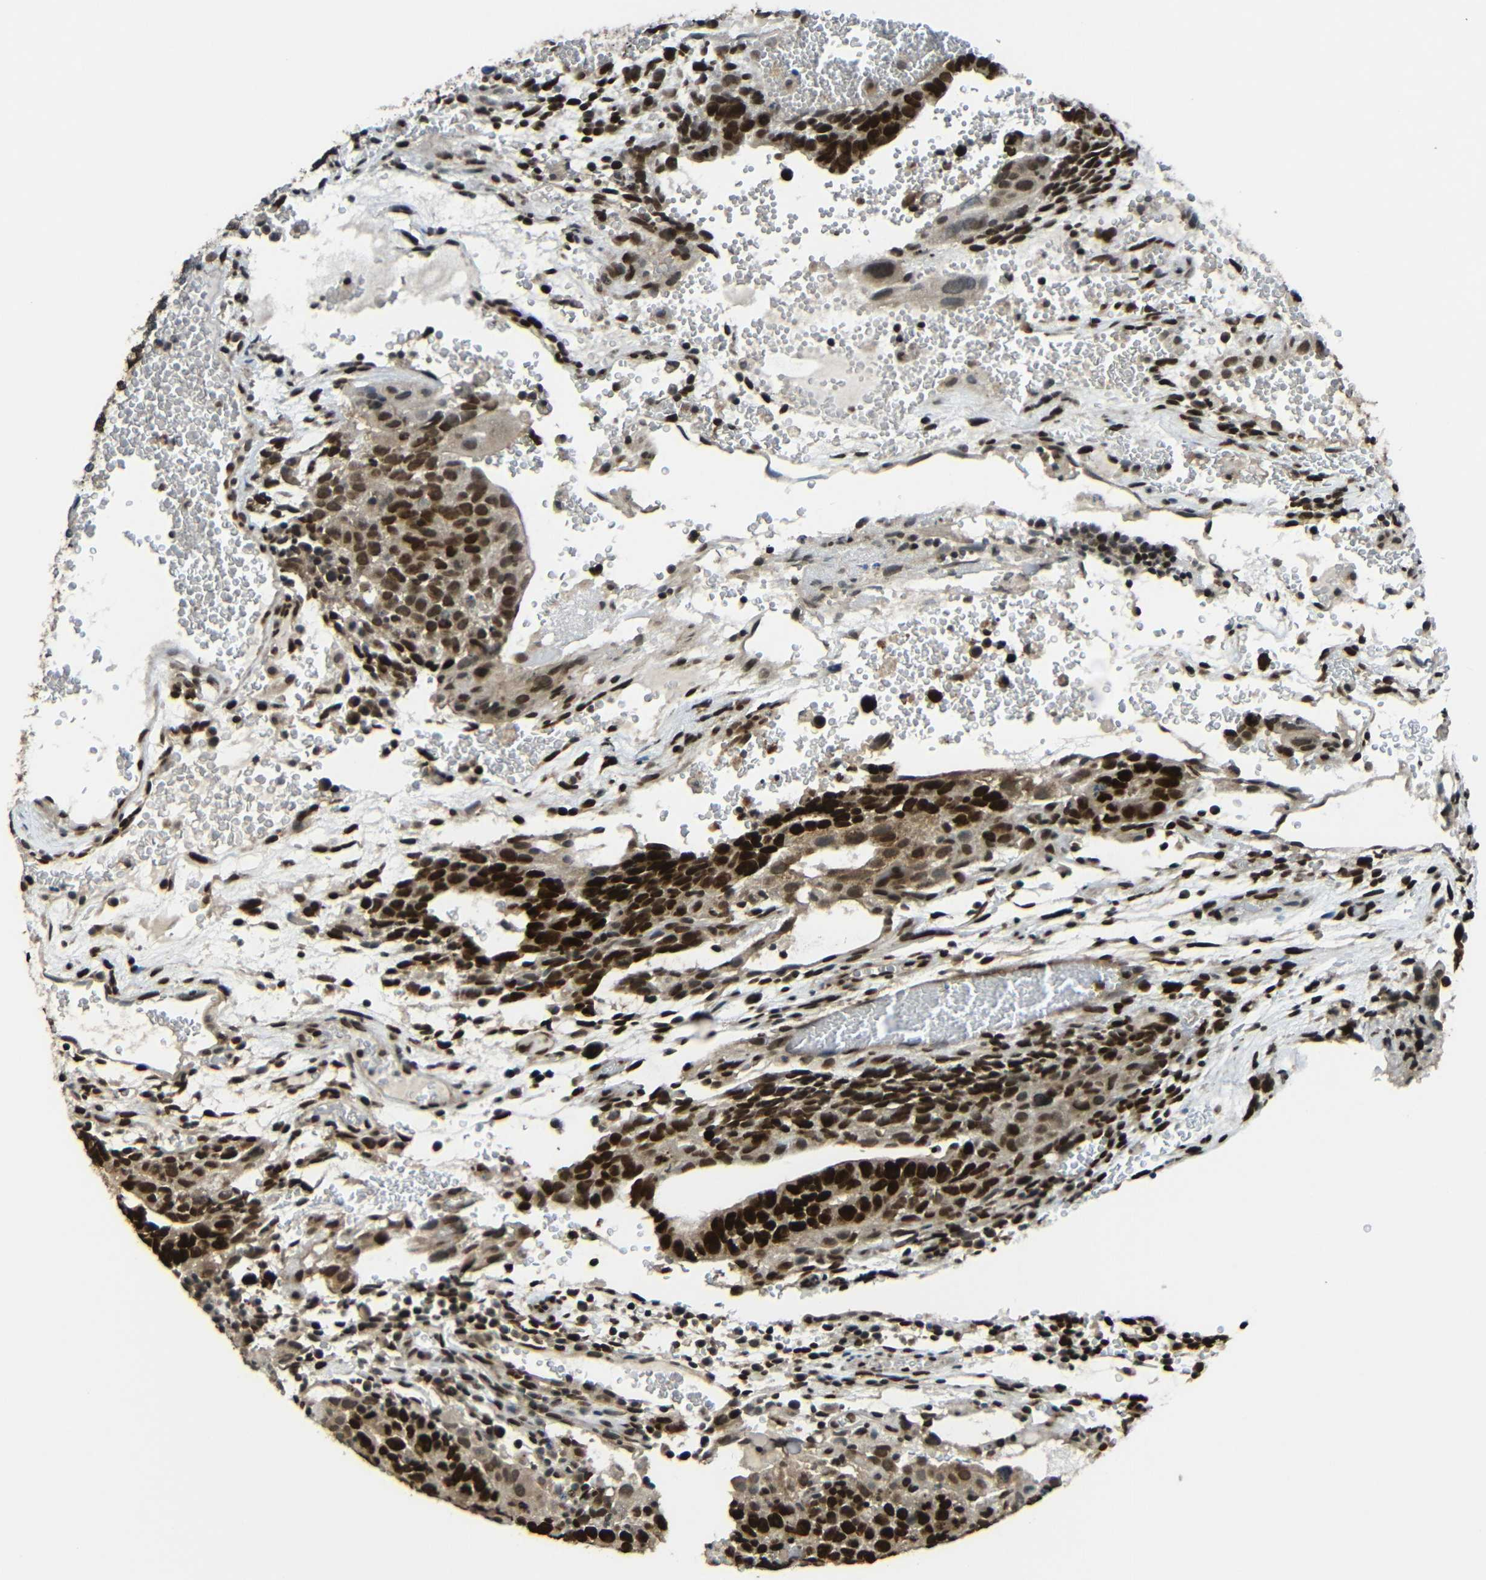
{"staining": {"intensity": "strong", "quantity": ">75%", "location": "cytoplasmic/membranous,nuclear"}, "tissue": "testis cancer", "cell_type": "Tumor cells", "image_type": "cancer", "snomed": [{"axis": "morphology", "description": "Seminoma, NOS"}, {"axis": "morphology", "description": "Carcinoma, Embryonal, NOS"}, {"axis": "topography", "description": "Testis"}], "caption": "Immunohistochemical staining of human testis cancer (seminoma) shows high levels of strong cytoplasmic/membranous and nuclear expression in approximately >75% of tumor cells. The staining was performed using DAB, with brown indicating positive protein expression. Nuclei are stained blue with hematoxylin.", "gene": "PSIP1", "patient": {"sex": "male", "age": 52}}